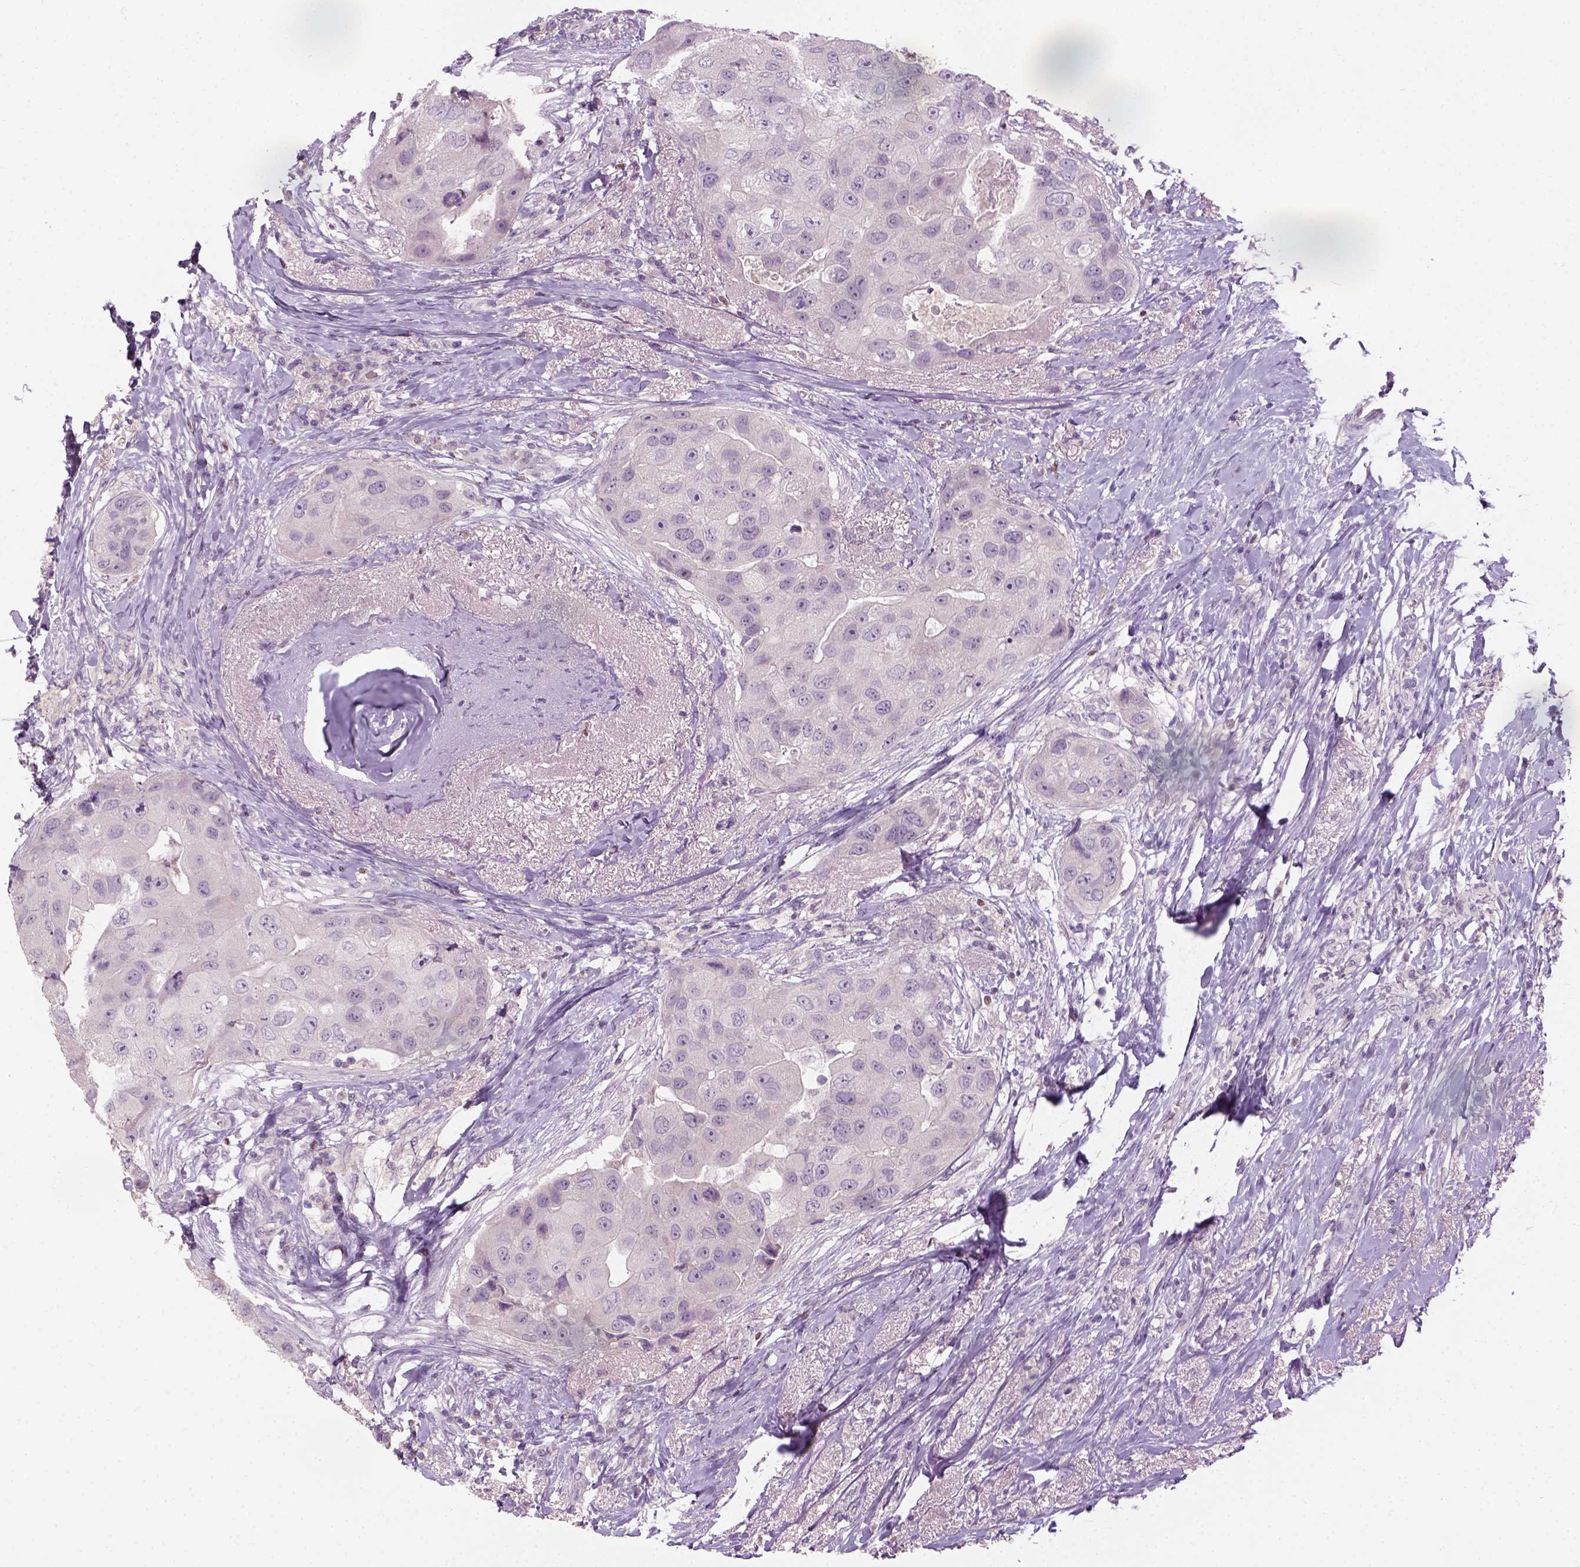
{"staining": {"intensity": "negative", "quantity": "none", "location": "none"}, "tissue": "breast cancer", "cell_type": "Tumor cells", "image_type": "cancer", "snomed": [{"axis": "morphology", "description": "Duct carcinoma"}, {"axis": "topography", "description": "Breast"}], "caption": "Tumor cells are negative for brown protein staining in breast cancer.", "gene": "GFI1B", "patient": {"sex": "female", "age": 43}}